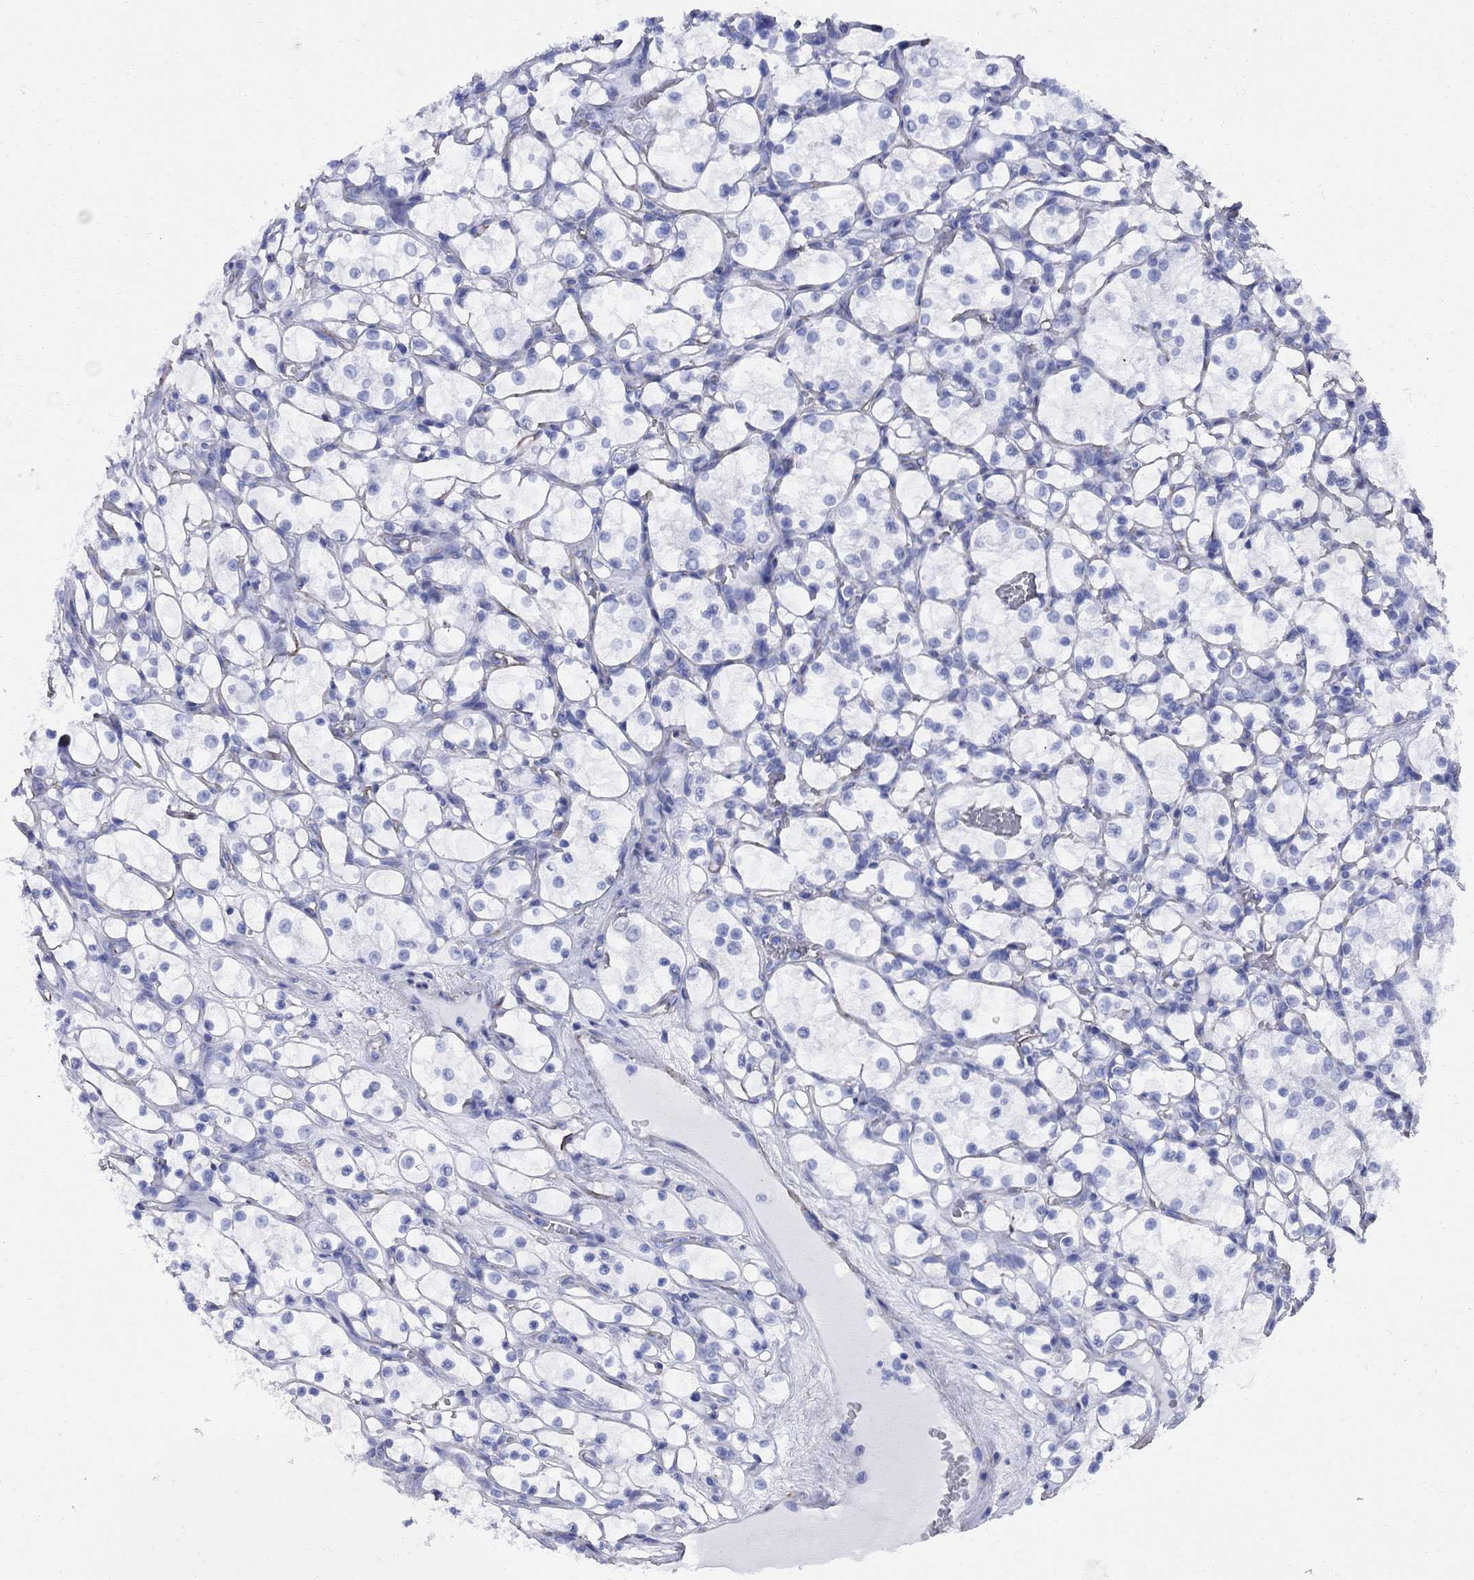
{"staining": {"intensity": "negative", "quantity": "none", "location": "none"}, "tissue": "renal cancer", "cell_type": "Tumor cells", "image_type": "cancer", "snomed": [{"axis": "morphology", "description": "Adenocarcinoma, NOS"}, {"axis": "topography", "description": "Kidney"}], "caption": "High power microscopy photomicrograph of an immunohistochemistry (IHC) histopathology image of renal cancer (adenocarcinoma), revealing no significant staining in tumor cells.", "gene": "VTN", "patient": {"sex": "female", "age": 69}}